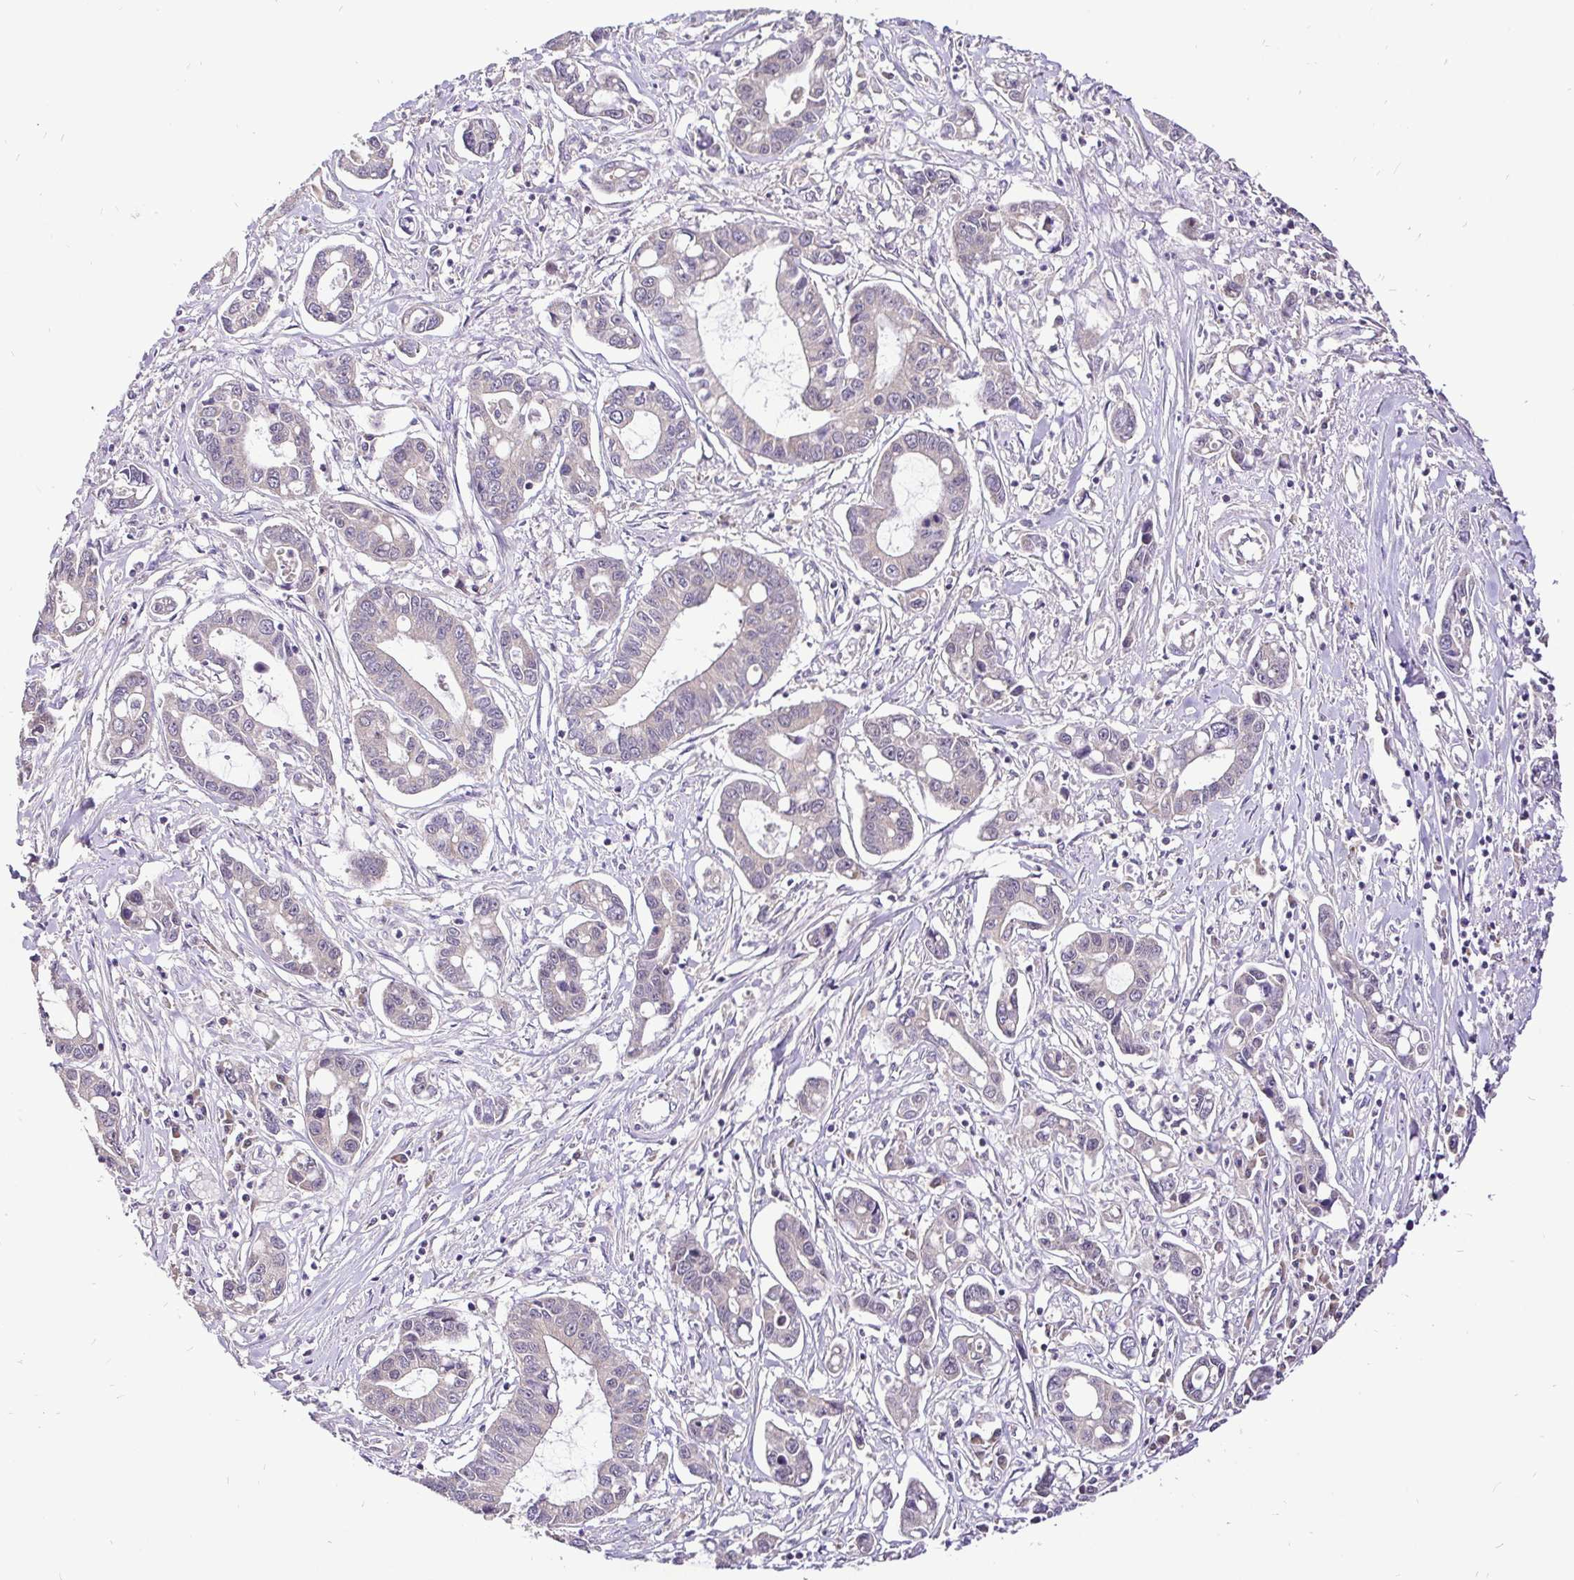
{"staining": {"intensity": "negative", "quantity": "none", "location": "none"}, "tissue": "liver cancer", "cell_type": "Tumor cells", "image_type": "cancer", "snomed": [{"axis": "morphology", "description": "Cholangiocarcinoma"}, {"axis": "topography", "description": "Liver"}], "caption": "This micrograph is of cholangiocarcinoma (liver) stained with immunohistochemistry (IHC) to label a protein in brown with the nuclei are counter-stained blue. There is no staining in tumor cells.", "gene": "UBE2M", "patient": {"sex": "male", "age": 58}}